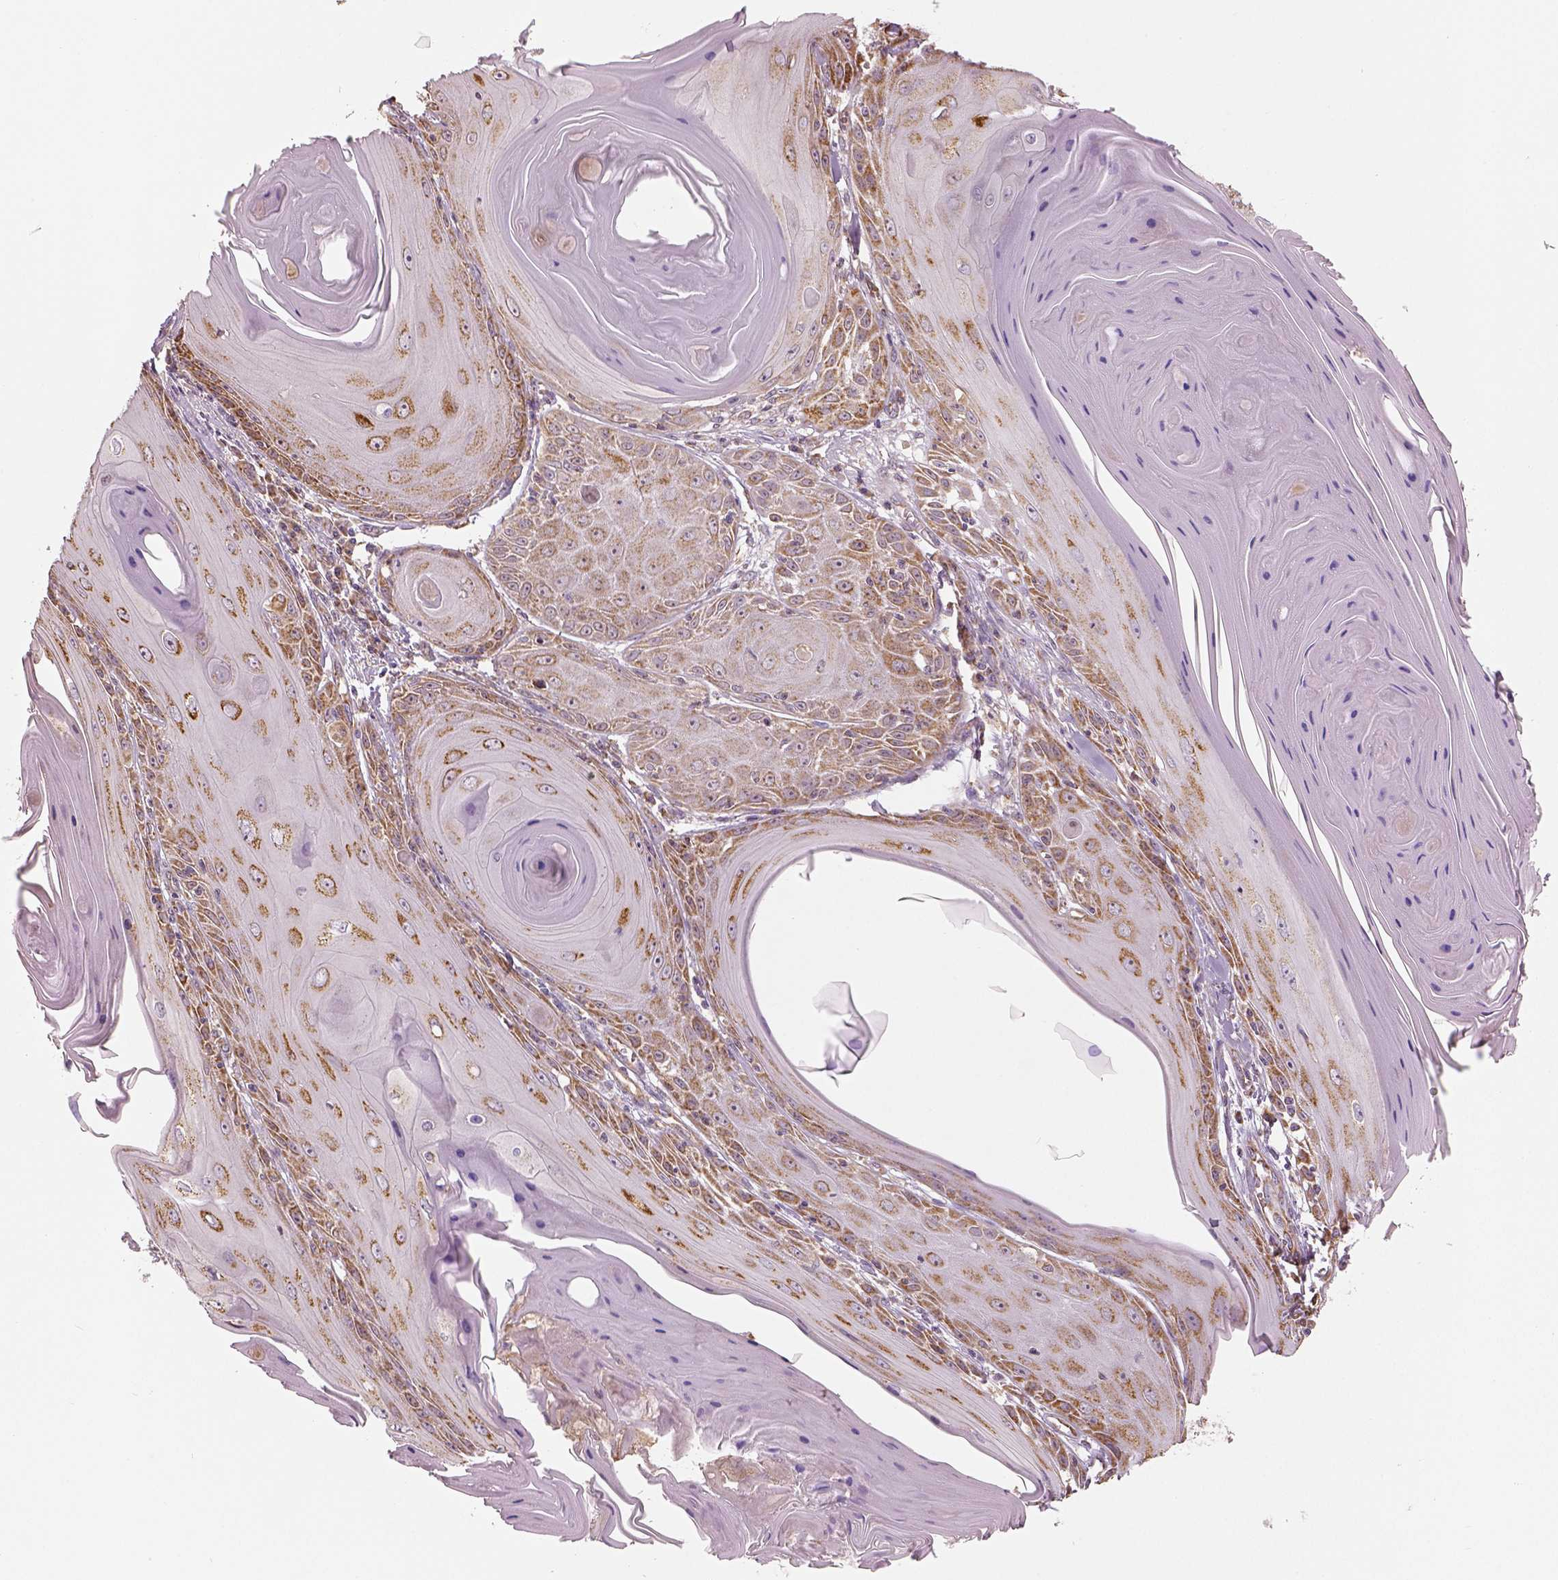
{"staining": {"intensity": "moderate", "quantity": ">75%", "location": "cytoplasmic/membranous"}, "tissue": "skin cancer", "cell_type": "Tumor cells", "image_type": "cancer", "snomed": [{"axis": "morphology", "description": "Squamous cell carcinoma, NOS"}, {"axis": "topography", "description": "Skin"}, {"axis": "topography", "description": "Vulva"}], "caption": "Moderate cytoplasmic/membranous expression for a protein is seen in approximately >75% of tumor cells of squamous cell carcinoma (skin) using immunohistochemistry (IHC).", "gene": "PGAM5", "patient": {"sex": "female", "age": 85}}